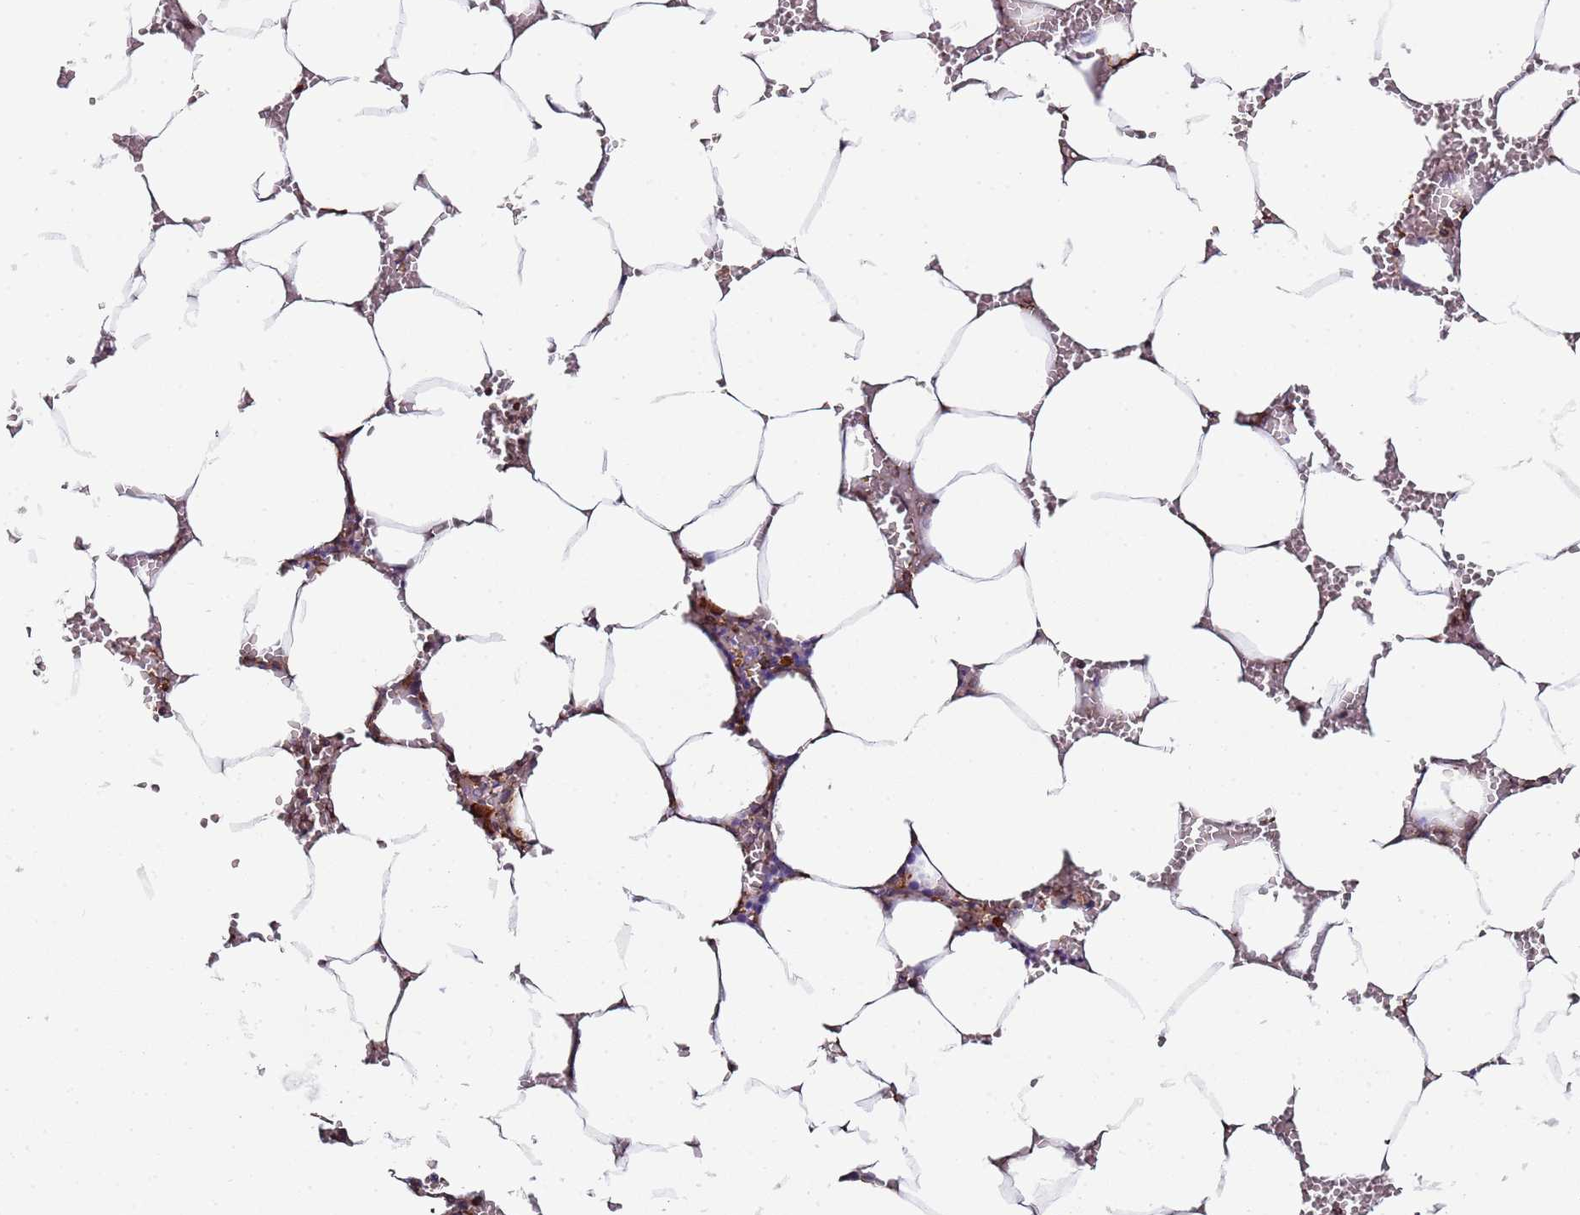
{"staining": {"intensity": "strong", "quantity": "<25%", "location": "cytoplasmic/membranous"}, "tissue": "bone marrow", "cell_type": "Hematopoietic cells", "image_type": "normal", "snomed": [{"axis": "morphology", "description": "Normal tissue, NOS"}, {"axis": "topography", "description": "Bone marrow"}], "caption": "Immunohistochemical staining of benign human bone marrow exhibits <25% levels of strong cytoplasmic/membranous protein positivity in about <25% of hematopoietic cells.", "gene": "CYP2U1", "patient": {"sex": "male", "age": 70}}